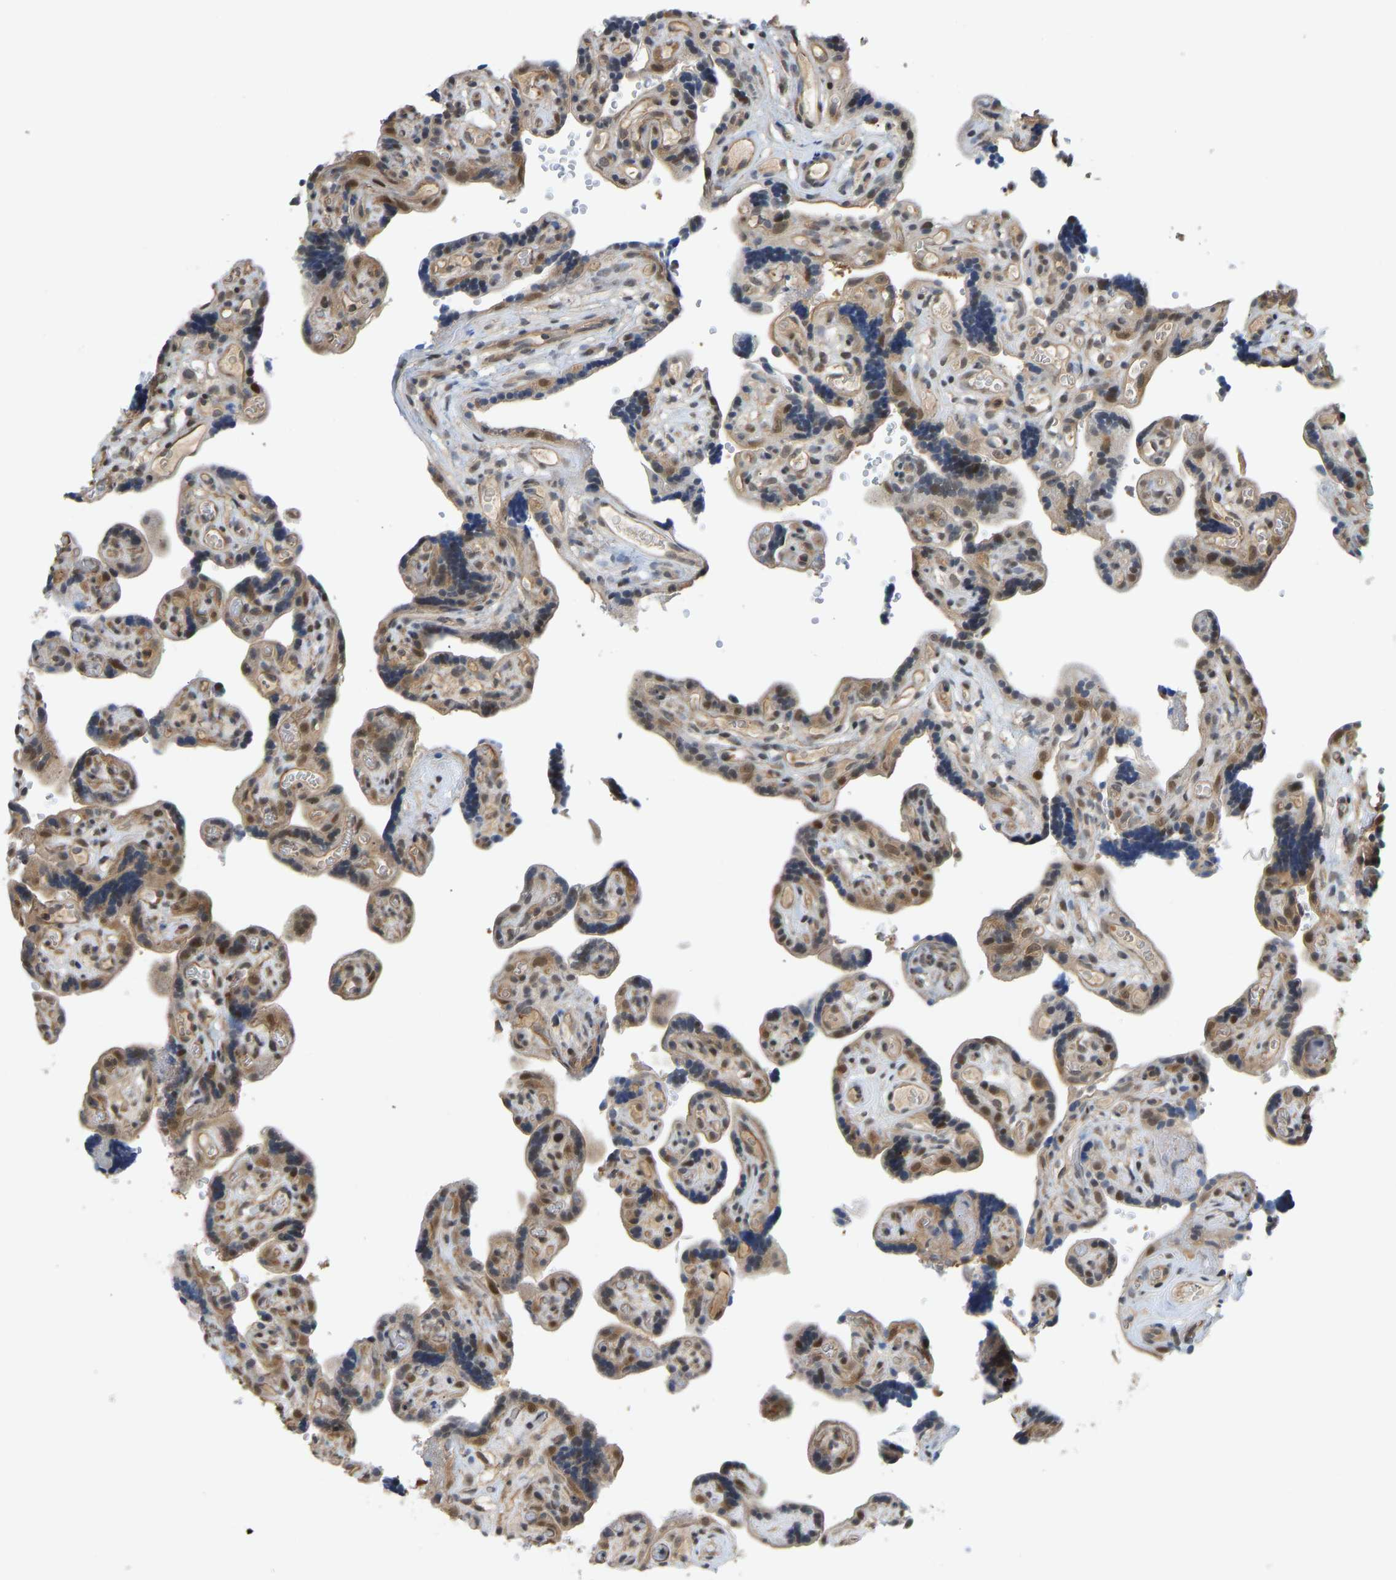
{"staining": {"intensity": "moderate", "quantity": ">75%", "location": "cytoplasmic/membranous,nuclear"}, "tissue": "placenta", "cell_type": "Decidual cells", "image_type": "normal", "snomed": [{"axis": "morphology", "description": "Normal tissue, NOS"}, {"axis": "topography", "description": "Placenta"}], "caption": "This histopathology image displays IHC staining of unremarkable human placenta, with medium moderate cytoplasmic/membranous,nuclear expression in approximately >75% of decidual cells.", "gene": "CCT8", "patient": {"sex": "female", "age": 30}}